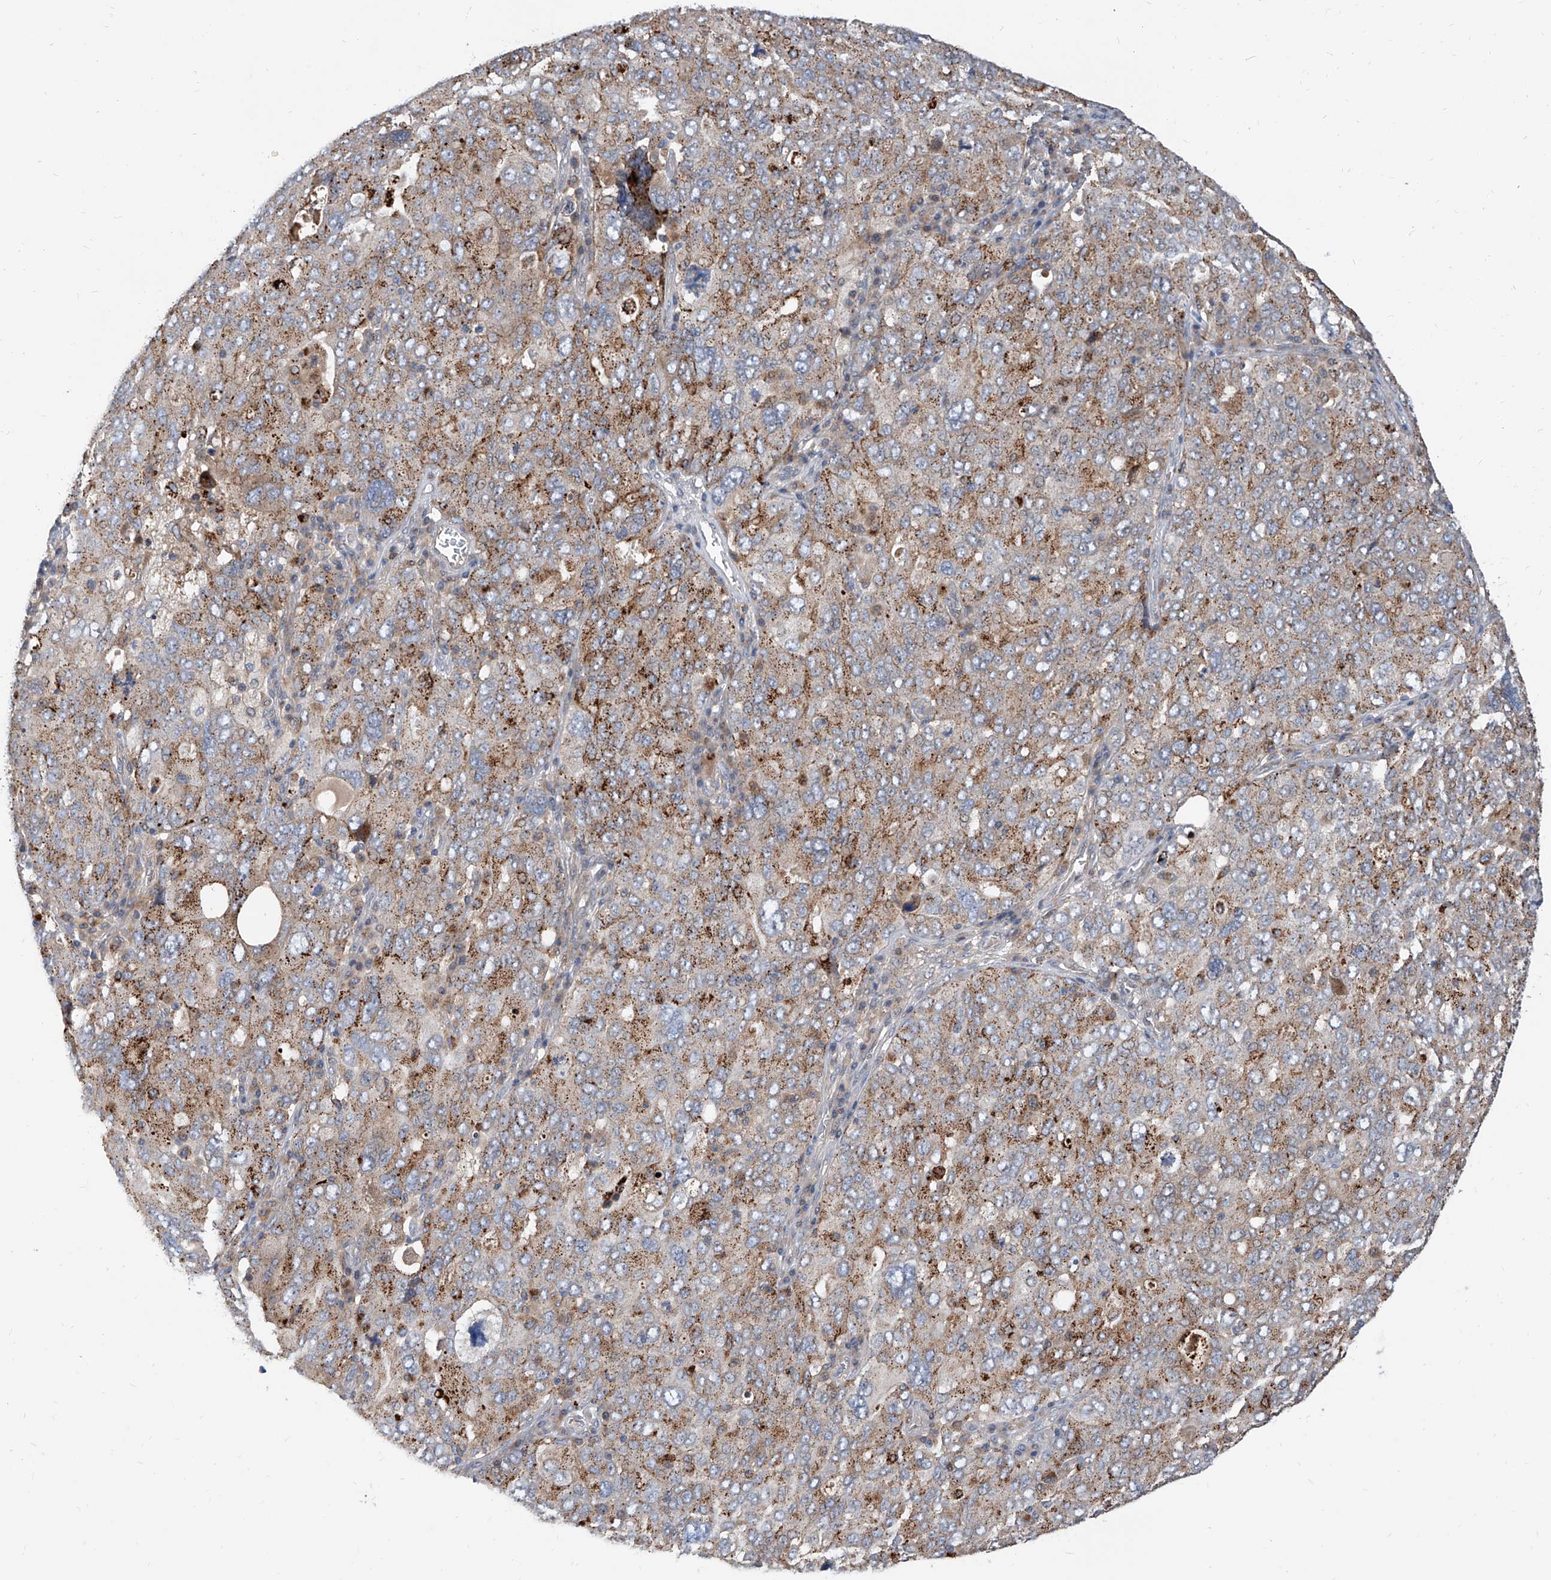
{"staining": {"intensity": "moderate", "quantity": "25%-75%", "location": "cytoplasmic/membranous"}, "tissue": "ovarian cancer", "cell_type": "Tumor cells", "image_type": "cancer", "snomed": [{"axis": "morphology", "description": "Carcinoma, endometroid"}, {"axis": "topography", "description": "Ovary"}], "caption": "Moderate cytoplasmic/membranous staining is appreciated in approximately 25%-75% of tumor cells in ovarian endometroid carcinoma. Using DAB (3,3'-diaminobenzidine) (brown) and hematoxylin (blue) stains, captured at high magnification using brightfield microscopy.", "gene": "MAGEE2", "patient": {"sex": "female", "age": 62}}